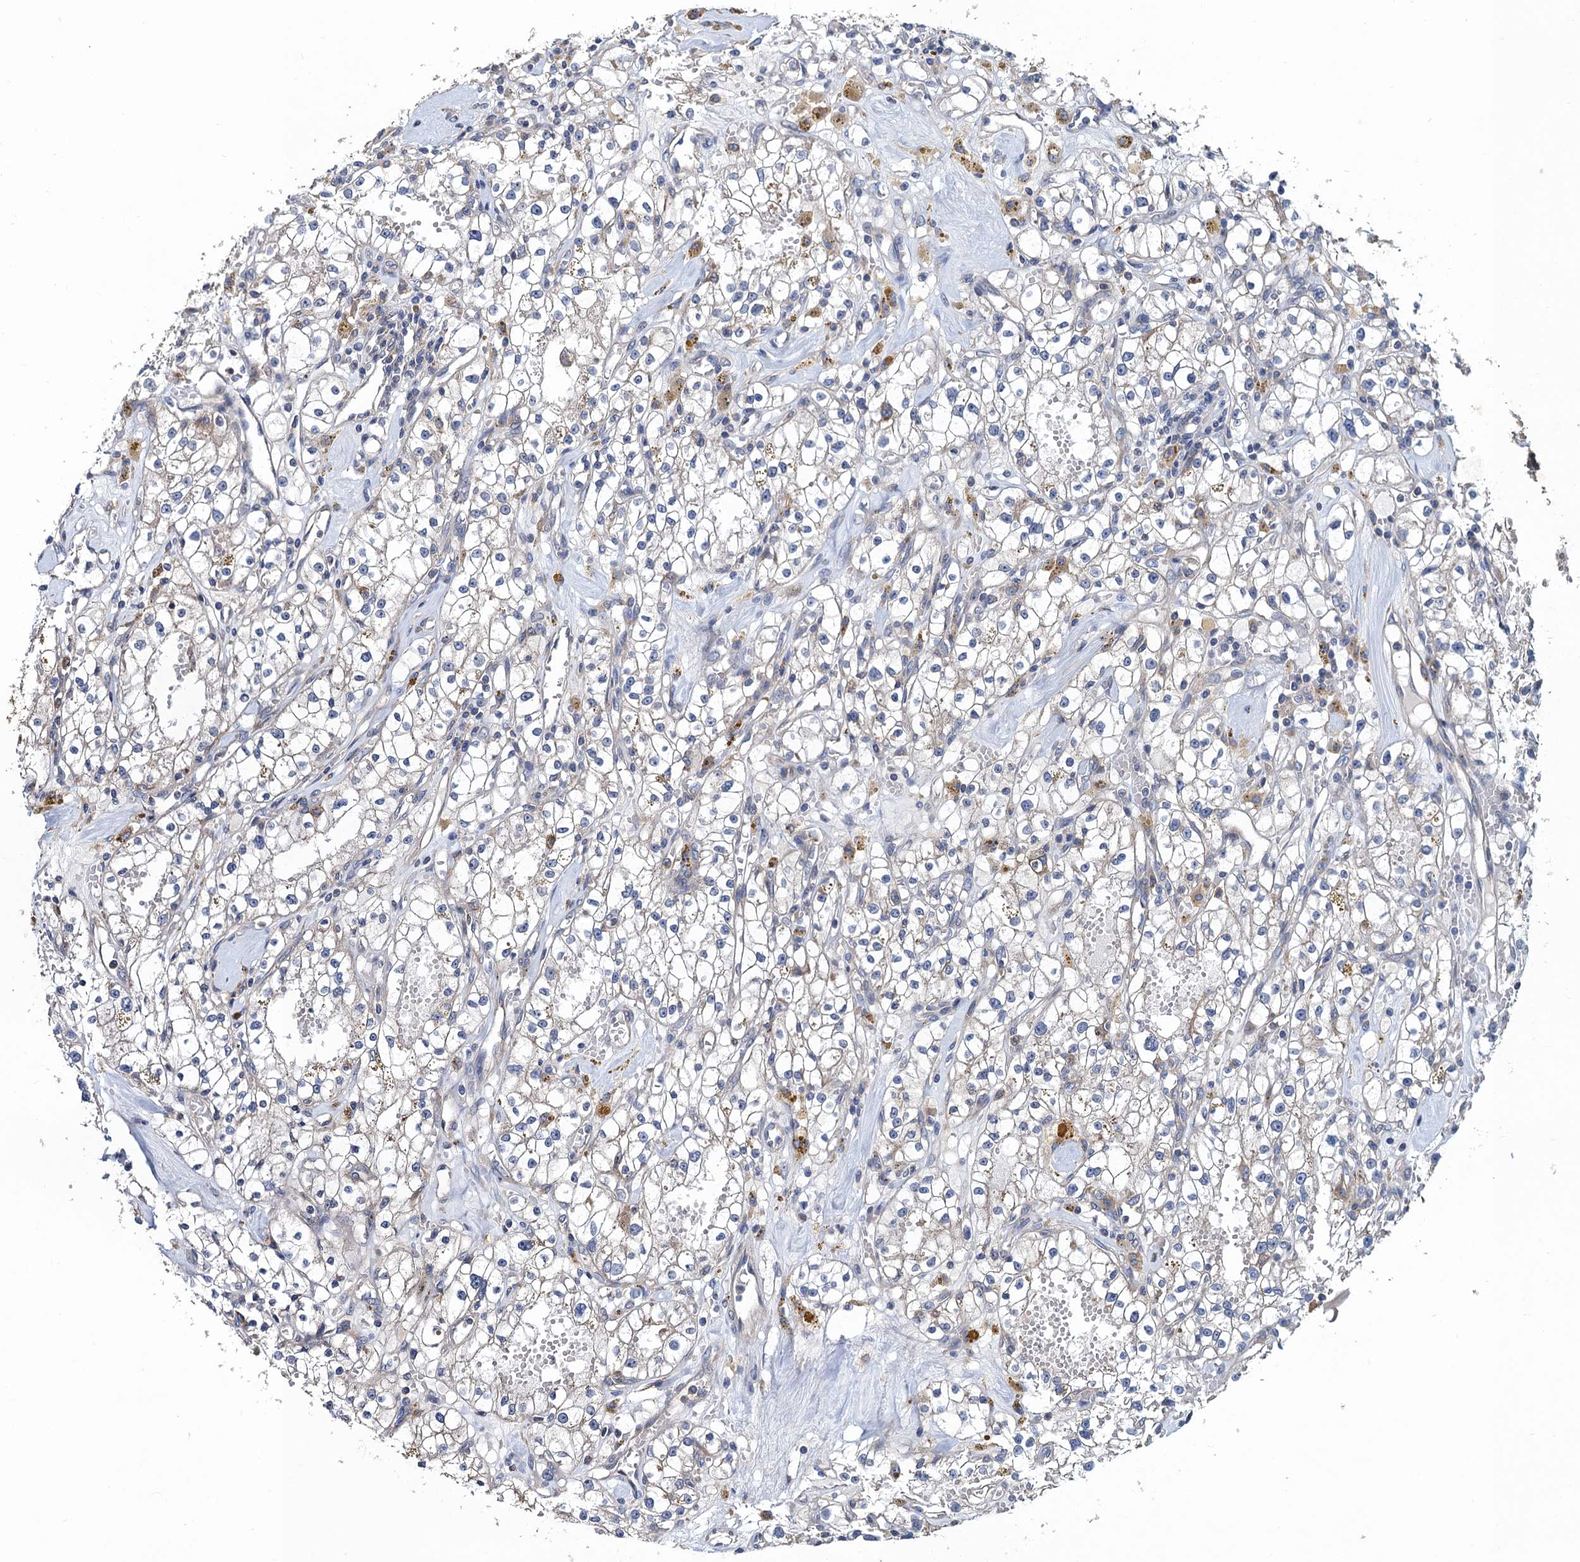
{"staining": {"intensity": "negative", "quantity": "none", "location": "none"}, "tissue": "renal cancer", "cell_type": "Tumor cells", "image_type": "cancer", "snomed": [{"axis": "morphology", "description": "Adenocarcinoma, NOS"}, {"axis": "topography", "description": "Kidney"}], "caption": "An IHC photomicrograph of renal cancer is shown. There is no staining in tumor cells of renal cancer.", "gene": "SNAP29", "patient": {"sex": "male", "age": 56}}